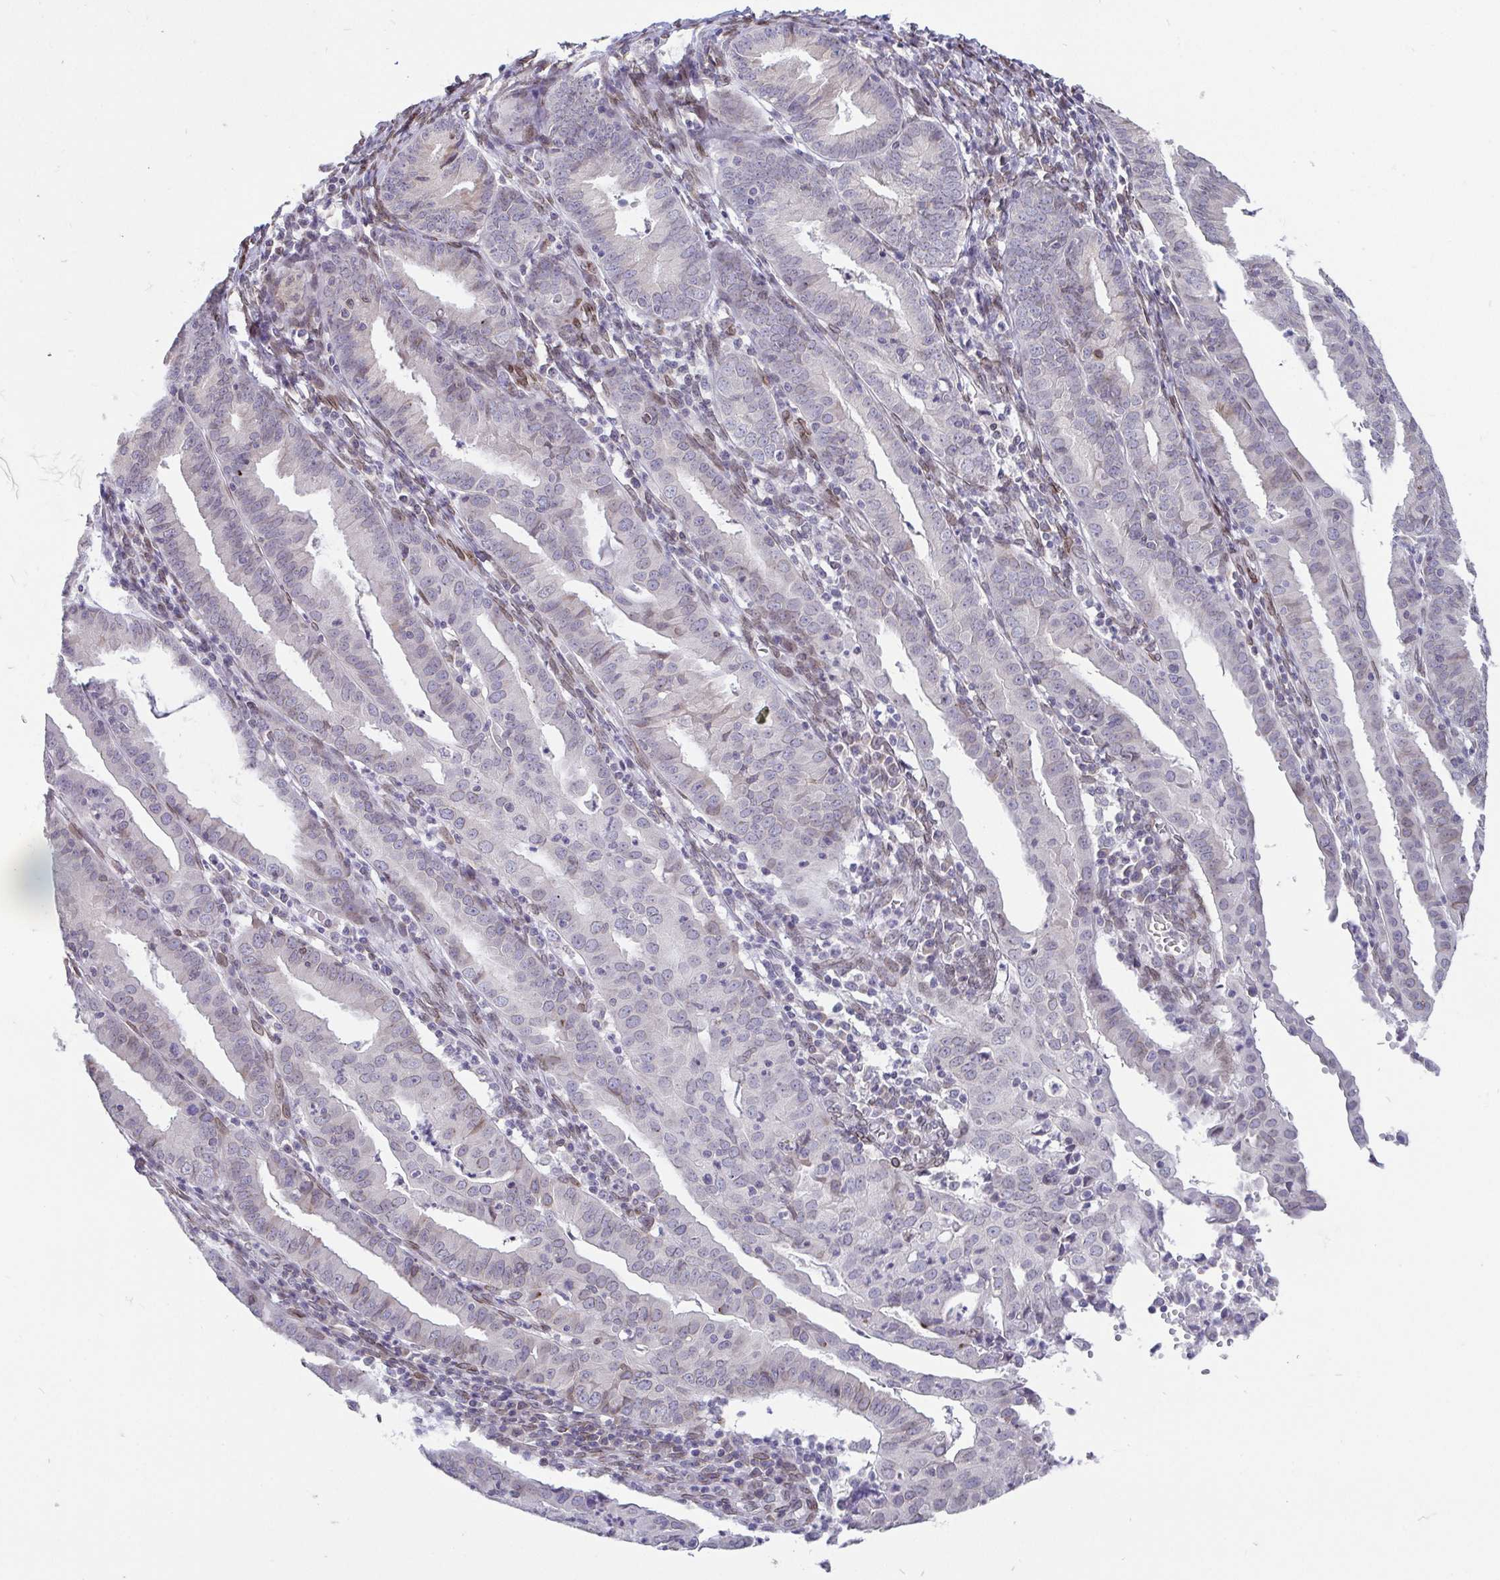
{"staining": {"intensity": "negative", "quantity": "none", "location": "none"}, "tissue": "endometrial cancer", "cell_type": "Tumor cells", "image_type": "cancer", "snomed": [{"axis": "morphology", "description": "Adenocarcinoma, NOS"}, {"axis": "topography", "description": "Endometrium"}], "caption": "This is an IHC photomicrograph of adenocarcinoma (endometrial). There is no staining in tumor cells.", "gene": "EMD", "patient": {"sex": "female", "age": 60}}